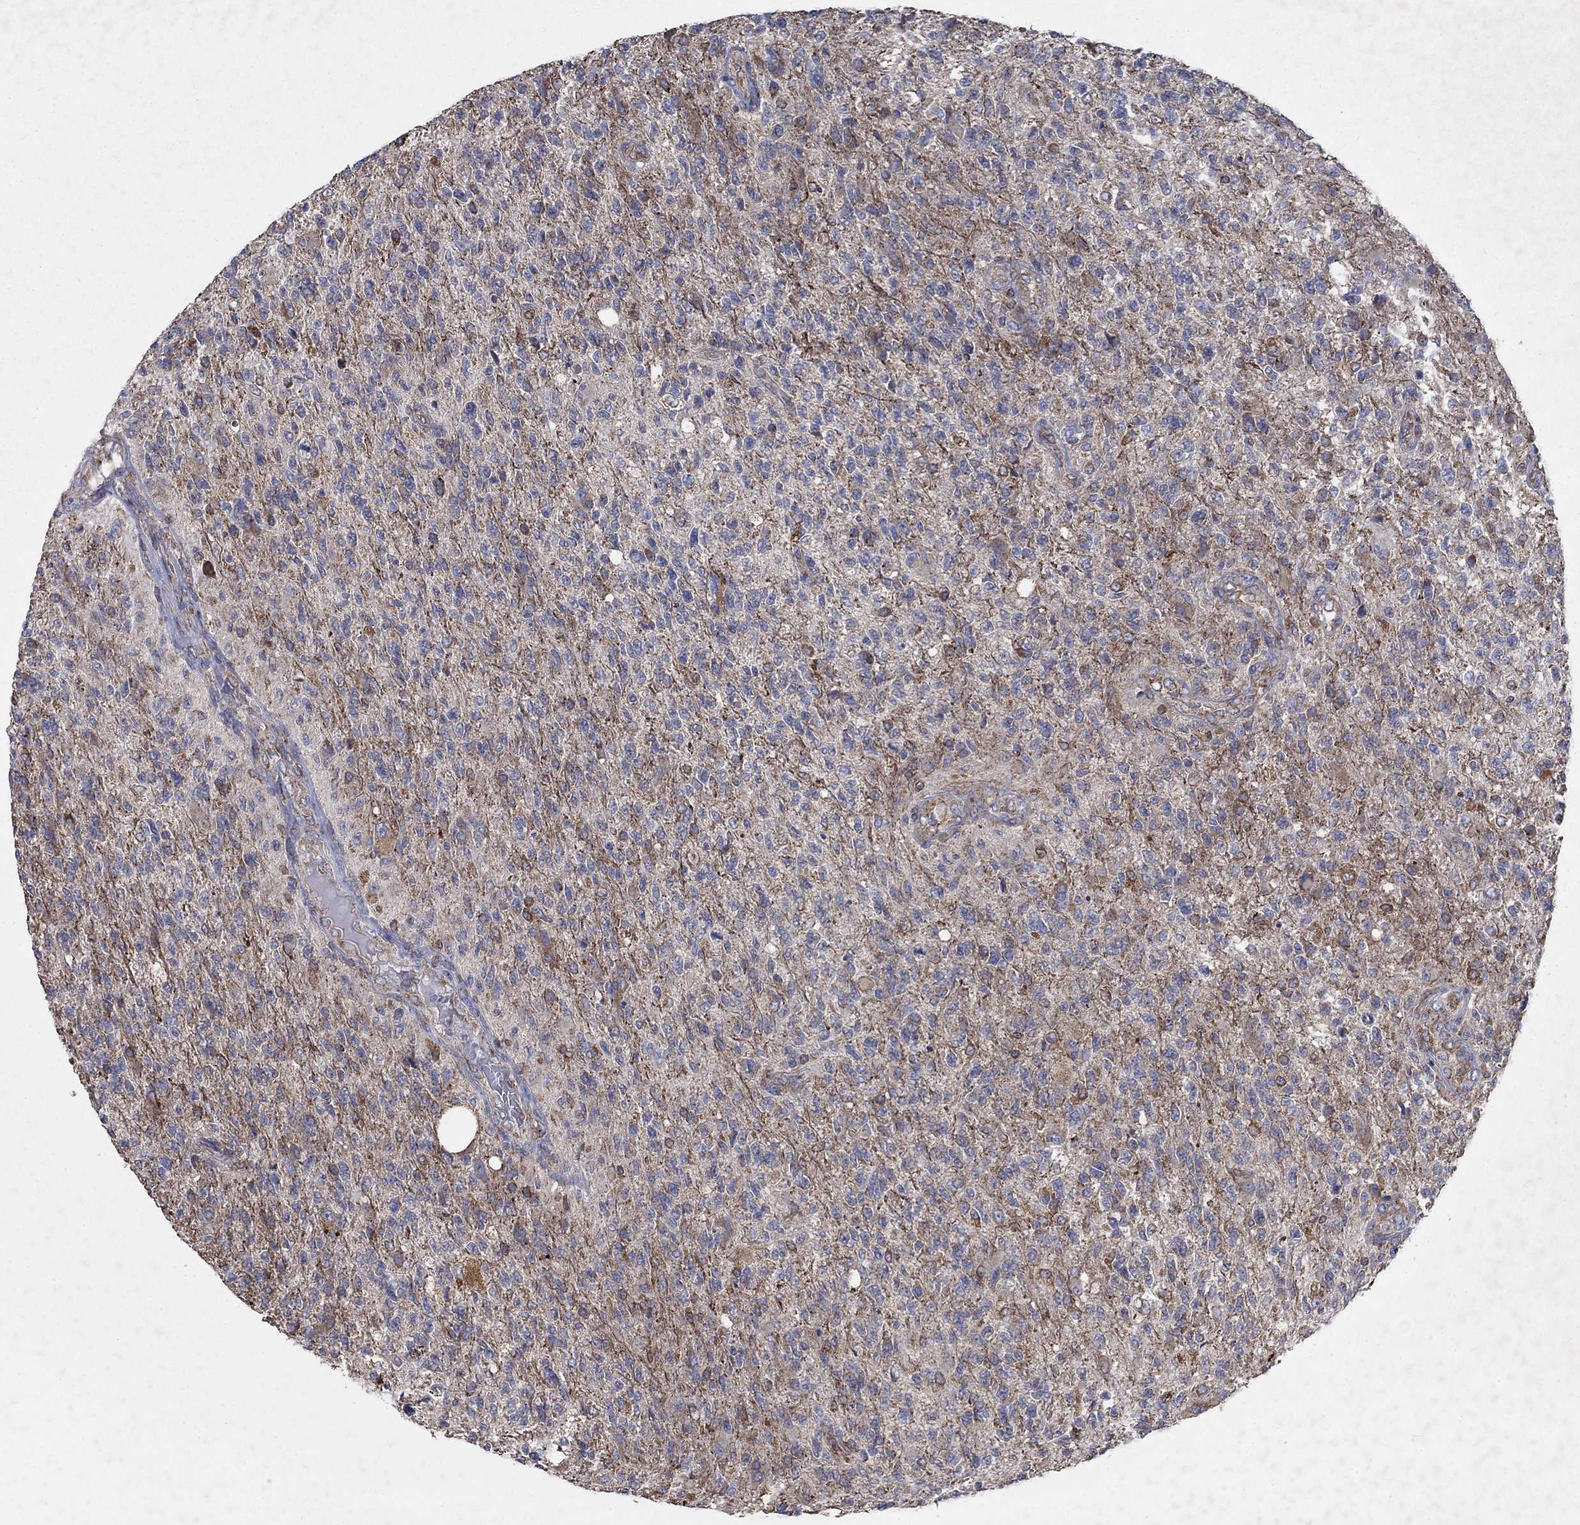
{"staining": {"intensity": "moderate", "quantity": "<25%", "location": "cytoplasmic/membranous"}, "tissue": "glioma", "cell_type": "Tumor cells", "image_type": "cancer", "snomed": [{"axis": "morphology", "description": "Glioma, malignant, High grade"}, {"axis": "topography", "description": "Brain"}], "caption": "Immunohistochemical staining of glioma displays low levels of moderate cytoplasmic/membranous protein positivity in approximately <25% of tumor cells.", "gene": "NCEH1", "patient": {"sex": "male", "age": 56}}